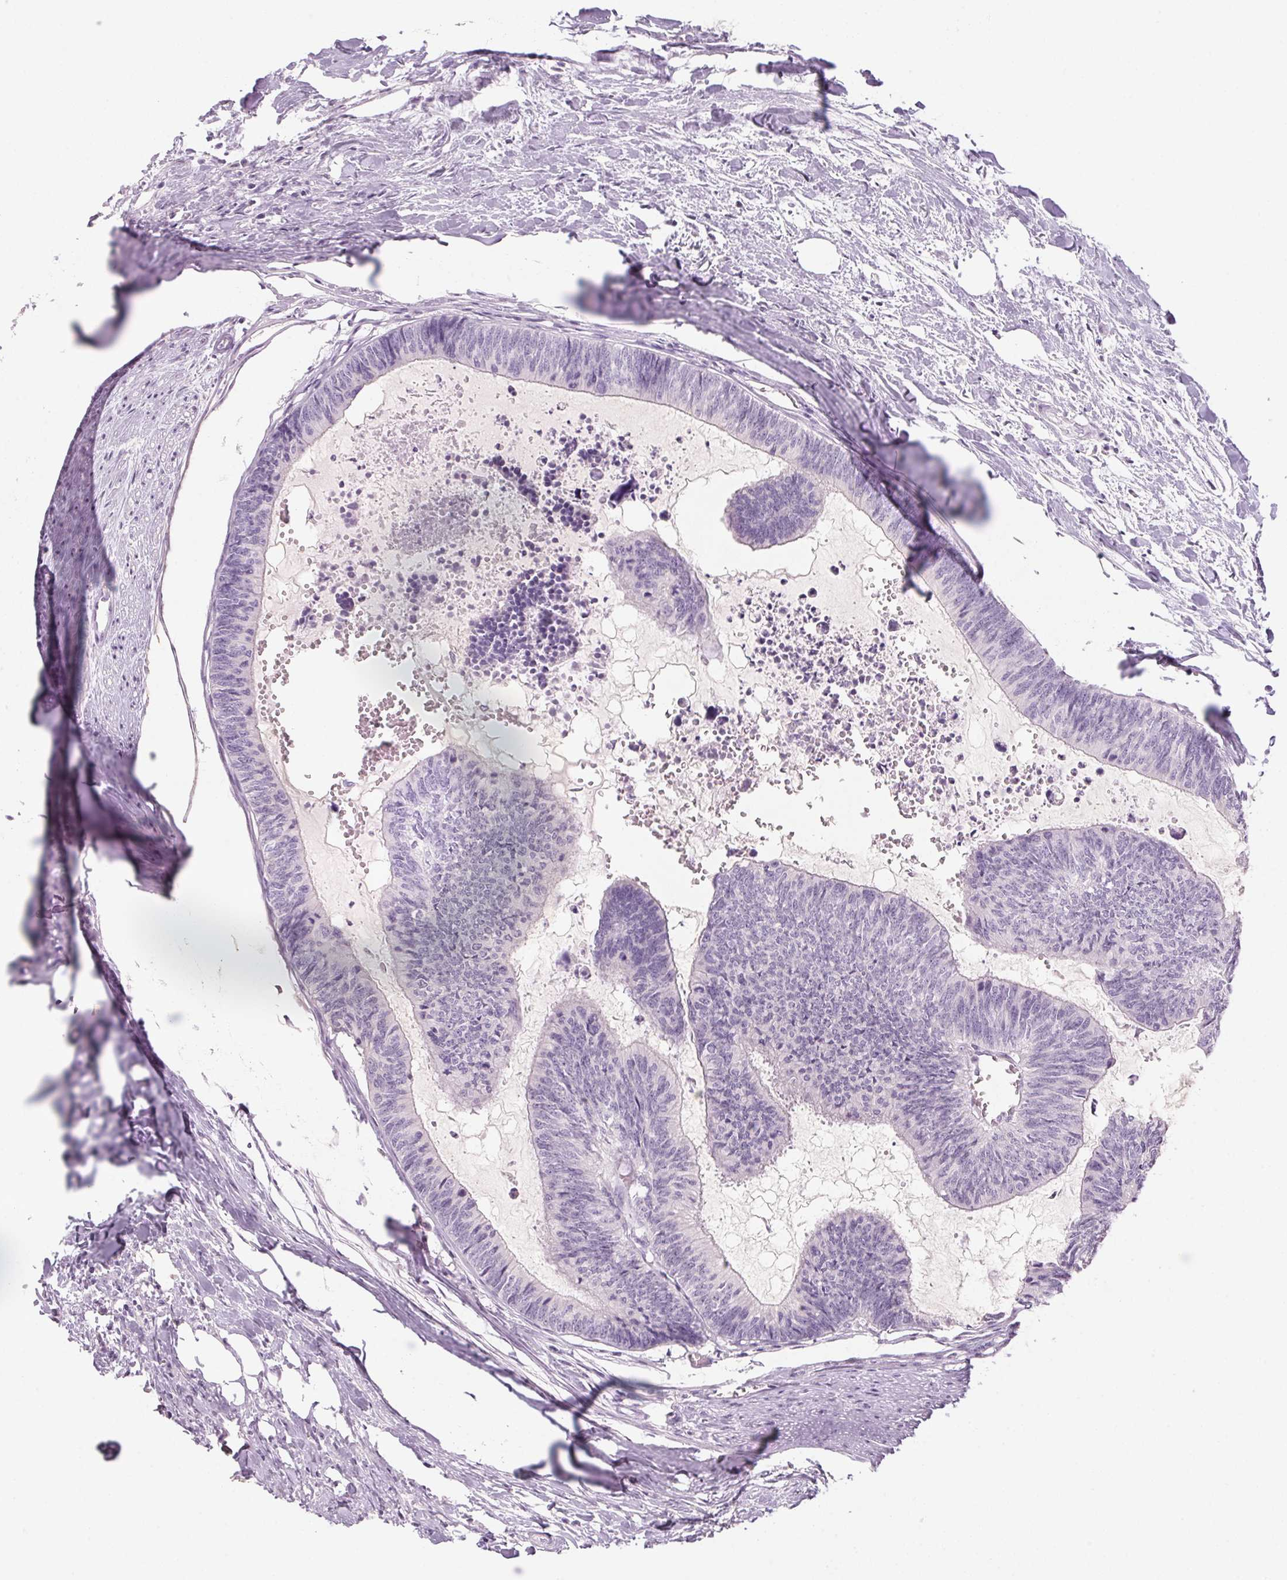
{"staining": {"intensity": "negative", "quantity": "none", "location": "none"}, "tissue": "colorectal cancer", "cell_type": "Tumor cells", "image_type": "cancer", "snomed": [{"axis": "morphology", "description": "Adenocarcinoma, NOS"}, {"axis": "topography", "description": "Colon"}, {"axis": "topography", "description": "Rectum"}], "caption": "Colorectal cancer (adenocarcinoma) was stained to show a protein in brown. There is no significant staining in tumor cells.", "gene": "RPTN", "patient": {"sex": "male", "age": 57}}